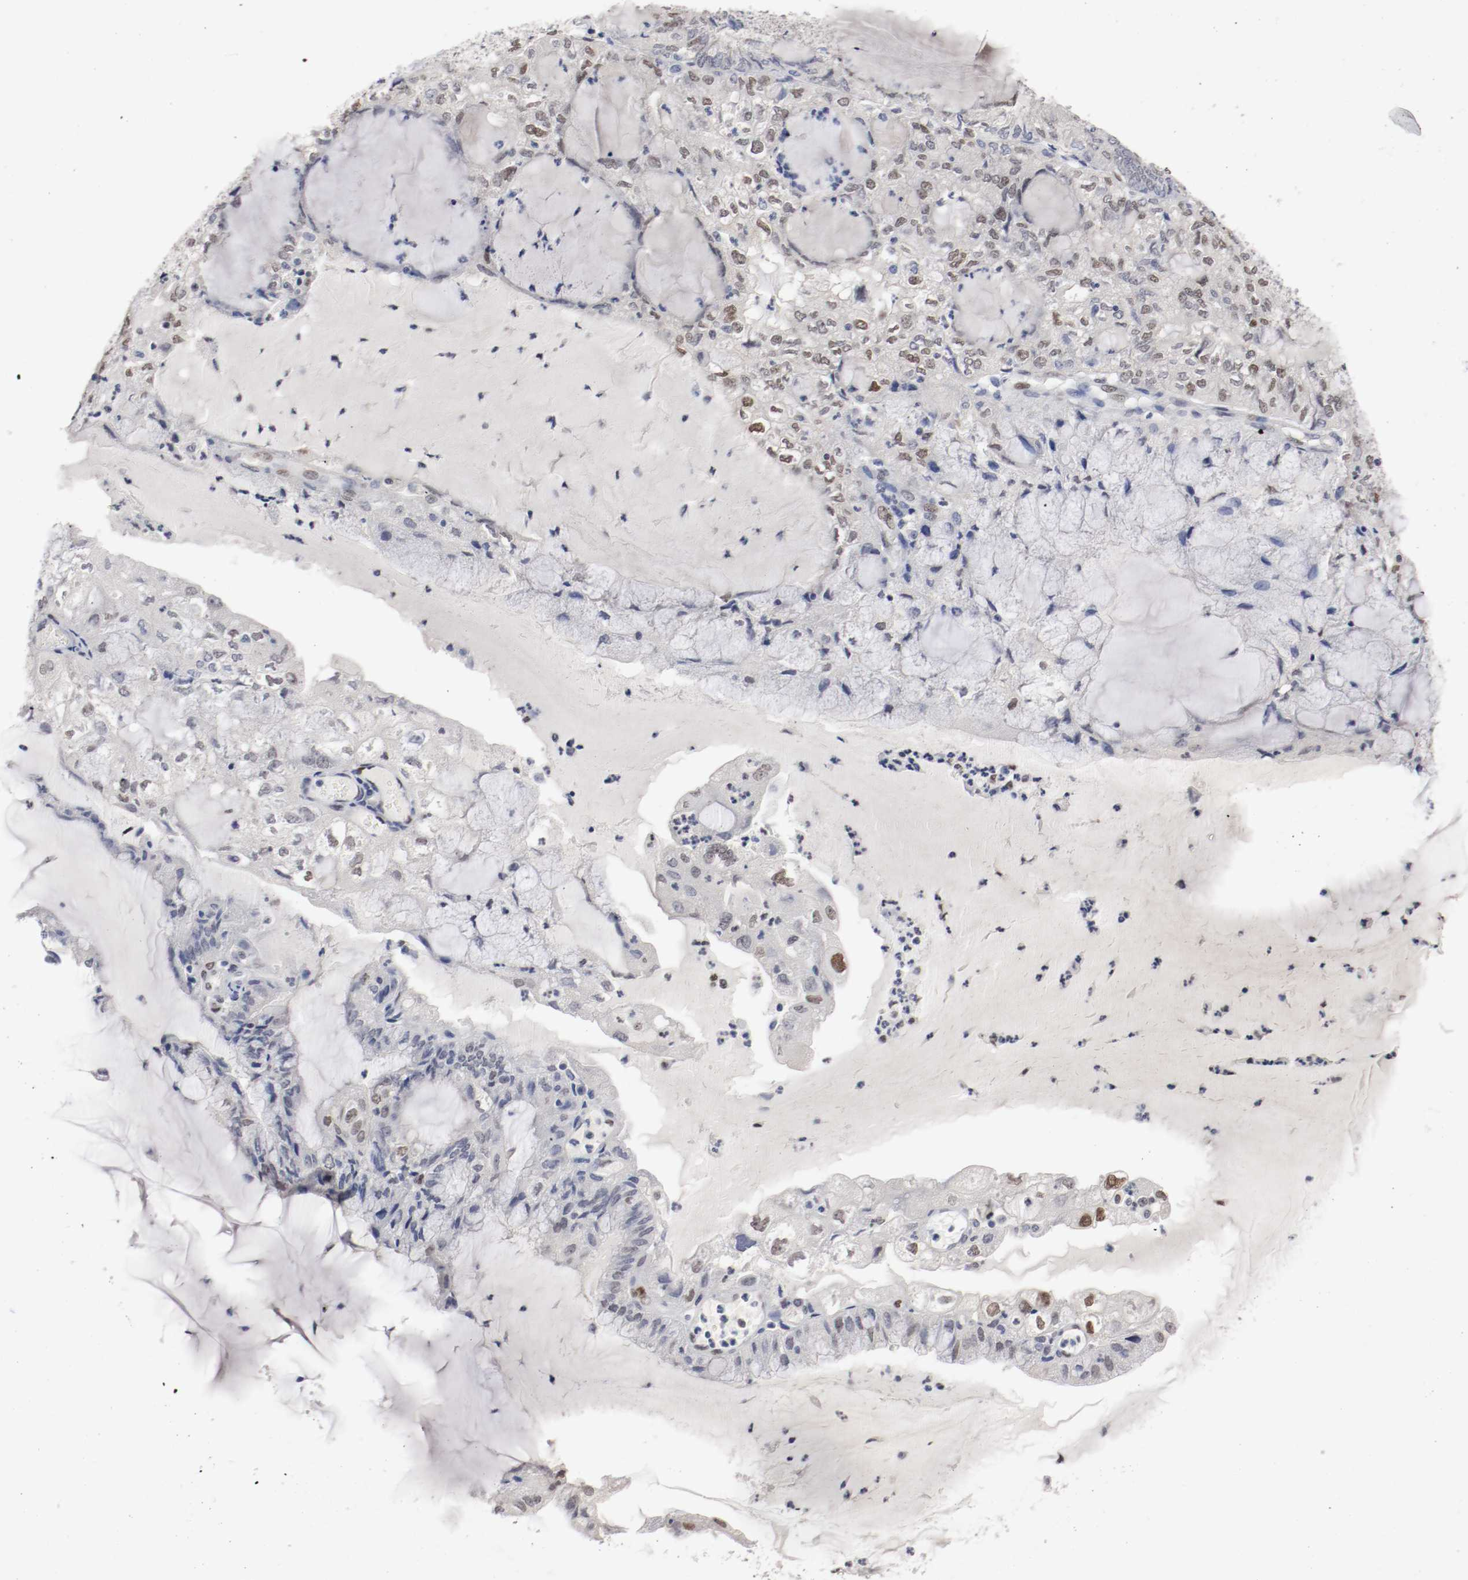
{"staining": {"intensity": "moderate", "quantity": "<25%", "location": "nuclear"}, "tissue": "endometrial cancer", "cell_type": "Tumor cells", "image_type": "cancer", "snomed": [{"axis": "morphology", "description": "Adenocarcinoma, NOS"}, {"axis": "topography", "description": "Endometrium"}], "caption": "High-power microscopy captured an immunohistochemistry micrograph of endometrial cancer, revealing moderate nuclear staining in approximately <25% of tumor cells.", "gene": "FOSL2", "patient": {"sex": "female", "age": 81}}